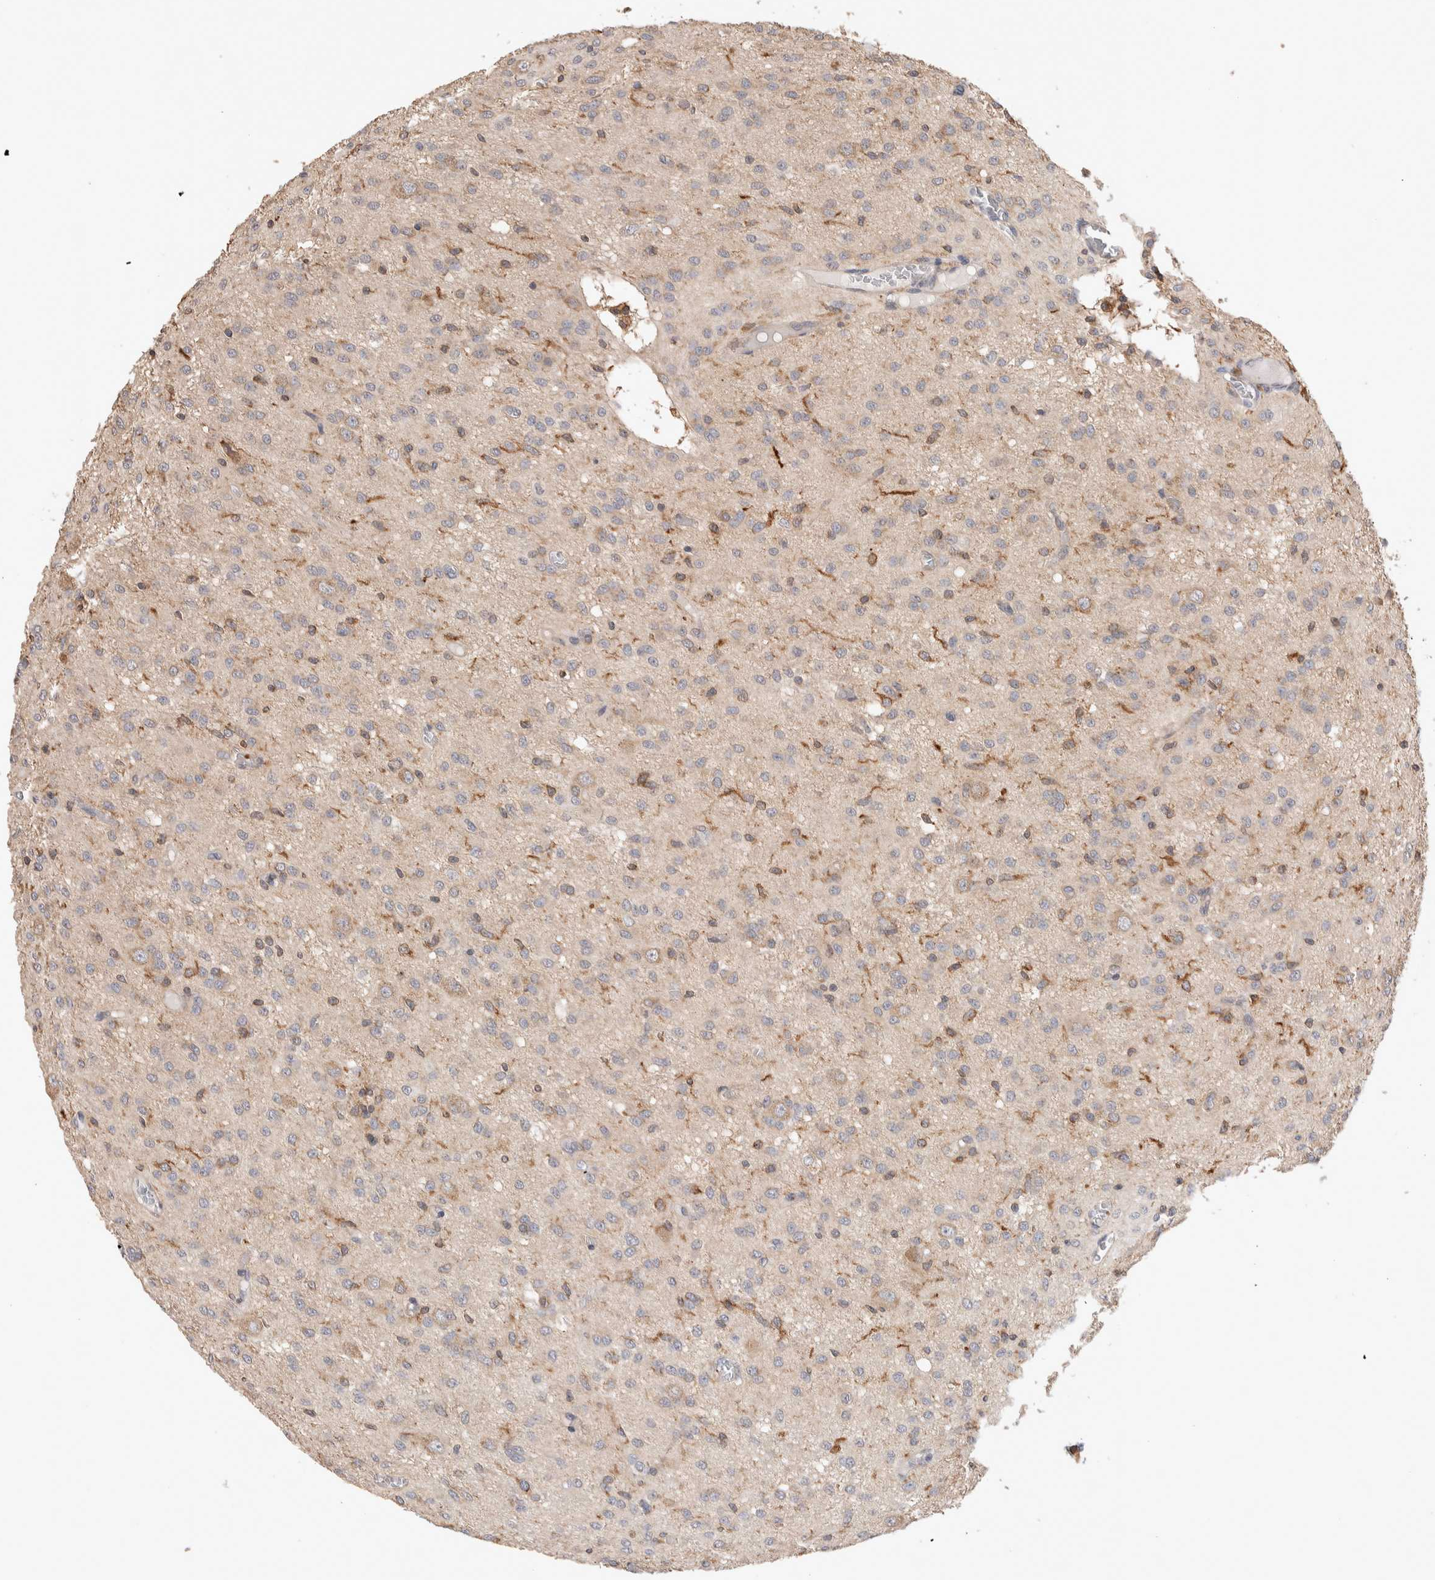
{"staining": {"intensity": "moderate", "quantity": "<25%", "location": "cytoplasmic/membranous"}, "tissue": "glioma", "cell_type": "Tumor cells", "image_type": "cancer", "snomed": [{"axis": "morphology", "description": "Glioma, malignant, High grade"}, {"axis": "topography", "description": "Brain"}], "caption": "Glioma stained for a protein demonstrates moderate cytoplasmic/membranous positivity in tumor cells.", "gene": "DEPTOR", "patient": {"sex": "female", "age": 59}}